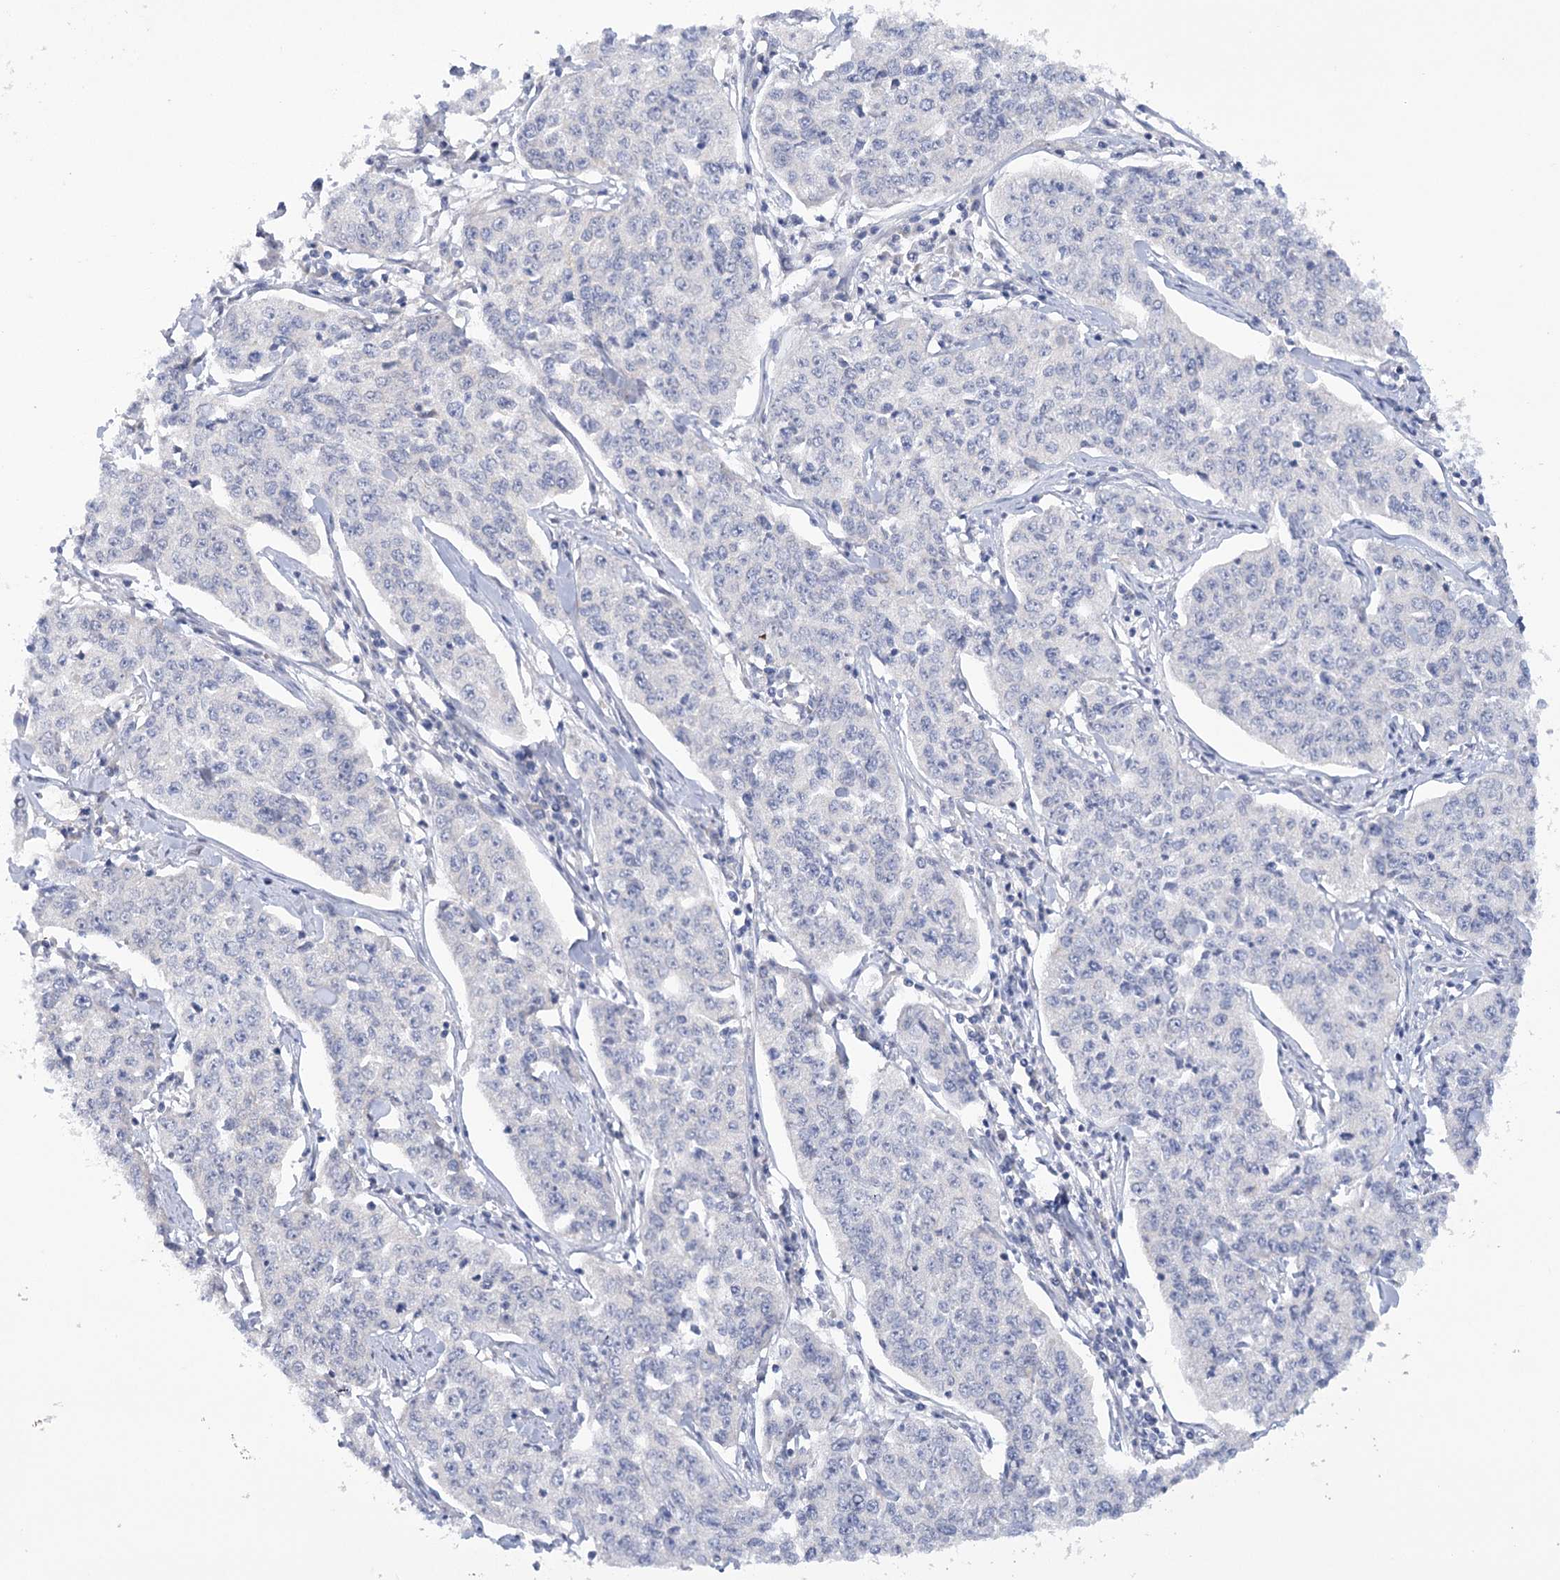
{"staining": {"intensity": "negative", "quantity": "none", "location": "none"}, "tissue": "cervical cancer", "cell_type": "Tumor cells", "image_type": "cancer", "snomed": [{"axis": "morphology", "description": "Squamous cell carcinoma, NOS"}, {"axis": "topography", "description": "Cervix"}], "caption": "Immunohistochemistry of human squamous cell carcinoma (cervical) shows no positivity in tumor cells. (Brightfield microscopy of DAB immunohistochemistry at high magnification).", "gene": "DCUN1D1", "patient": {"sex": "female", "age": 35}}